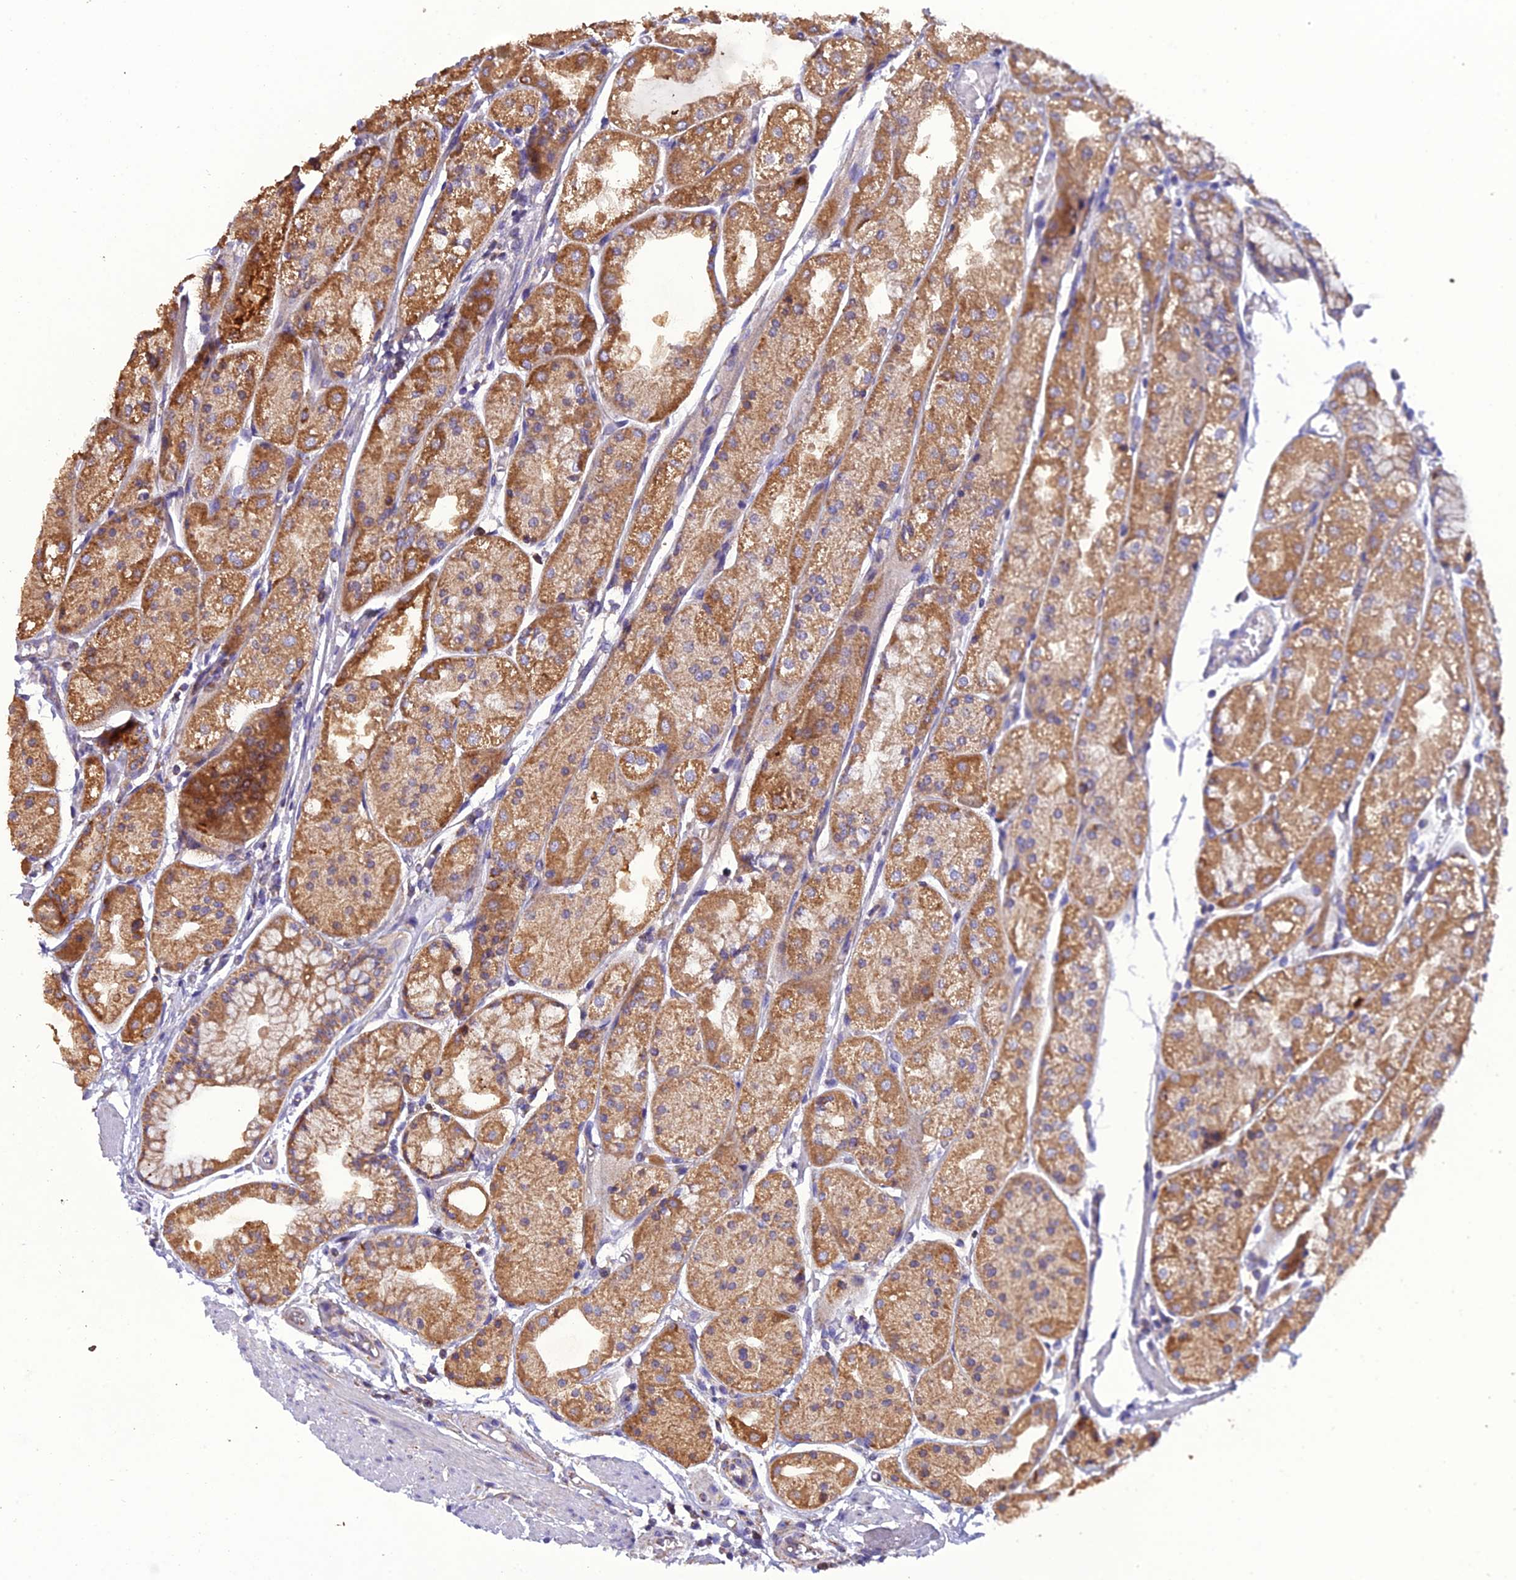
{"staining": {"intensity": "moderate", "quantity": ">75%", "location": "cytoplasmic/membranous"}, "tissue": "stomach", "cell_type": "Glandular cells", "image_type": "normal", "snomed": [{"axis": "morphology", "description": "Normal tissue, NOS"}, {"axis": "topography", "description": "Stomach, upper"}], "caption": "A high-resolution image shows immunohistochemistry (IHC) staining of benign stomach, which reveals moderate cytoplasmic/membranous expression in about >75% of glandular cells.", "gene": "GPD1", "patient": {"sex": "male", "age": 72}}